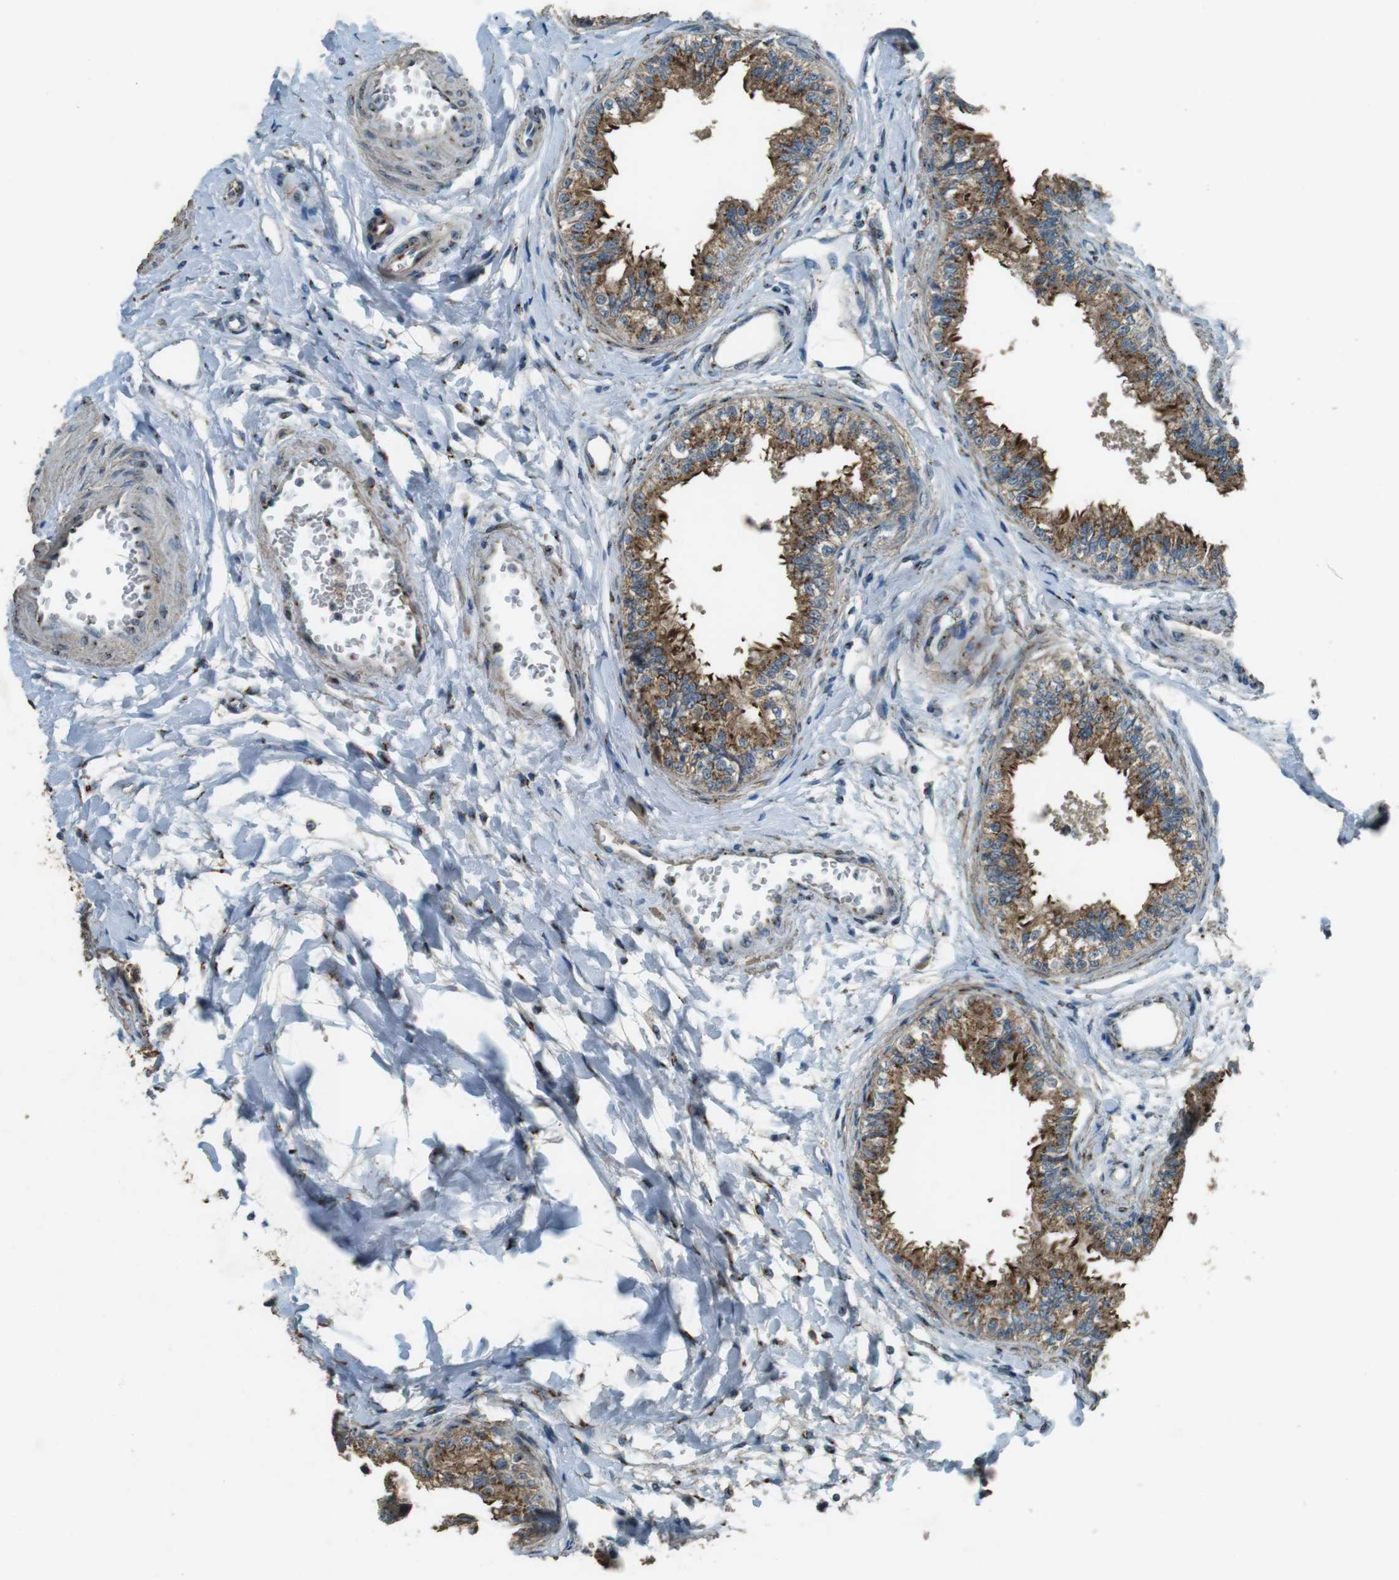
{"staining": {"intensity": "strong", "quantity": ">75%", "location": "cytoplasmic/membranous"}, "tissue": "epididymis", "cell_type": "Glandular cells", "image_type": "normal", "snomed": [{"axis": "morphology", "description": "Normal tissue, NOS"}, {"axis": "morphology", "description": "Adenocarcinoma, metastatic, NOS"}, {"axis": "topography", "description": "Testis"}, {"axis": "topography", "description": "Epididymis"}], "caption": "Epididymis stained with DAB IHC demonstrates high levels of strong cytoplasmic/membranous expression in approximately >75% of glandular cells. Nuclei are stained in blue.", "gene": "TMEM115", "patient": {"sex": "male", "age": 26}}